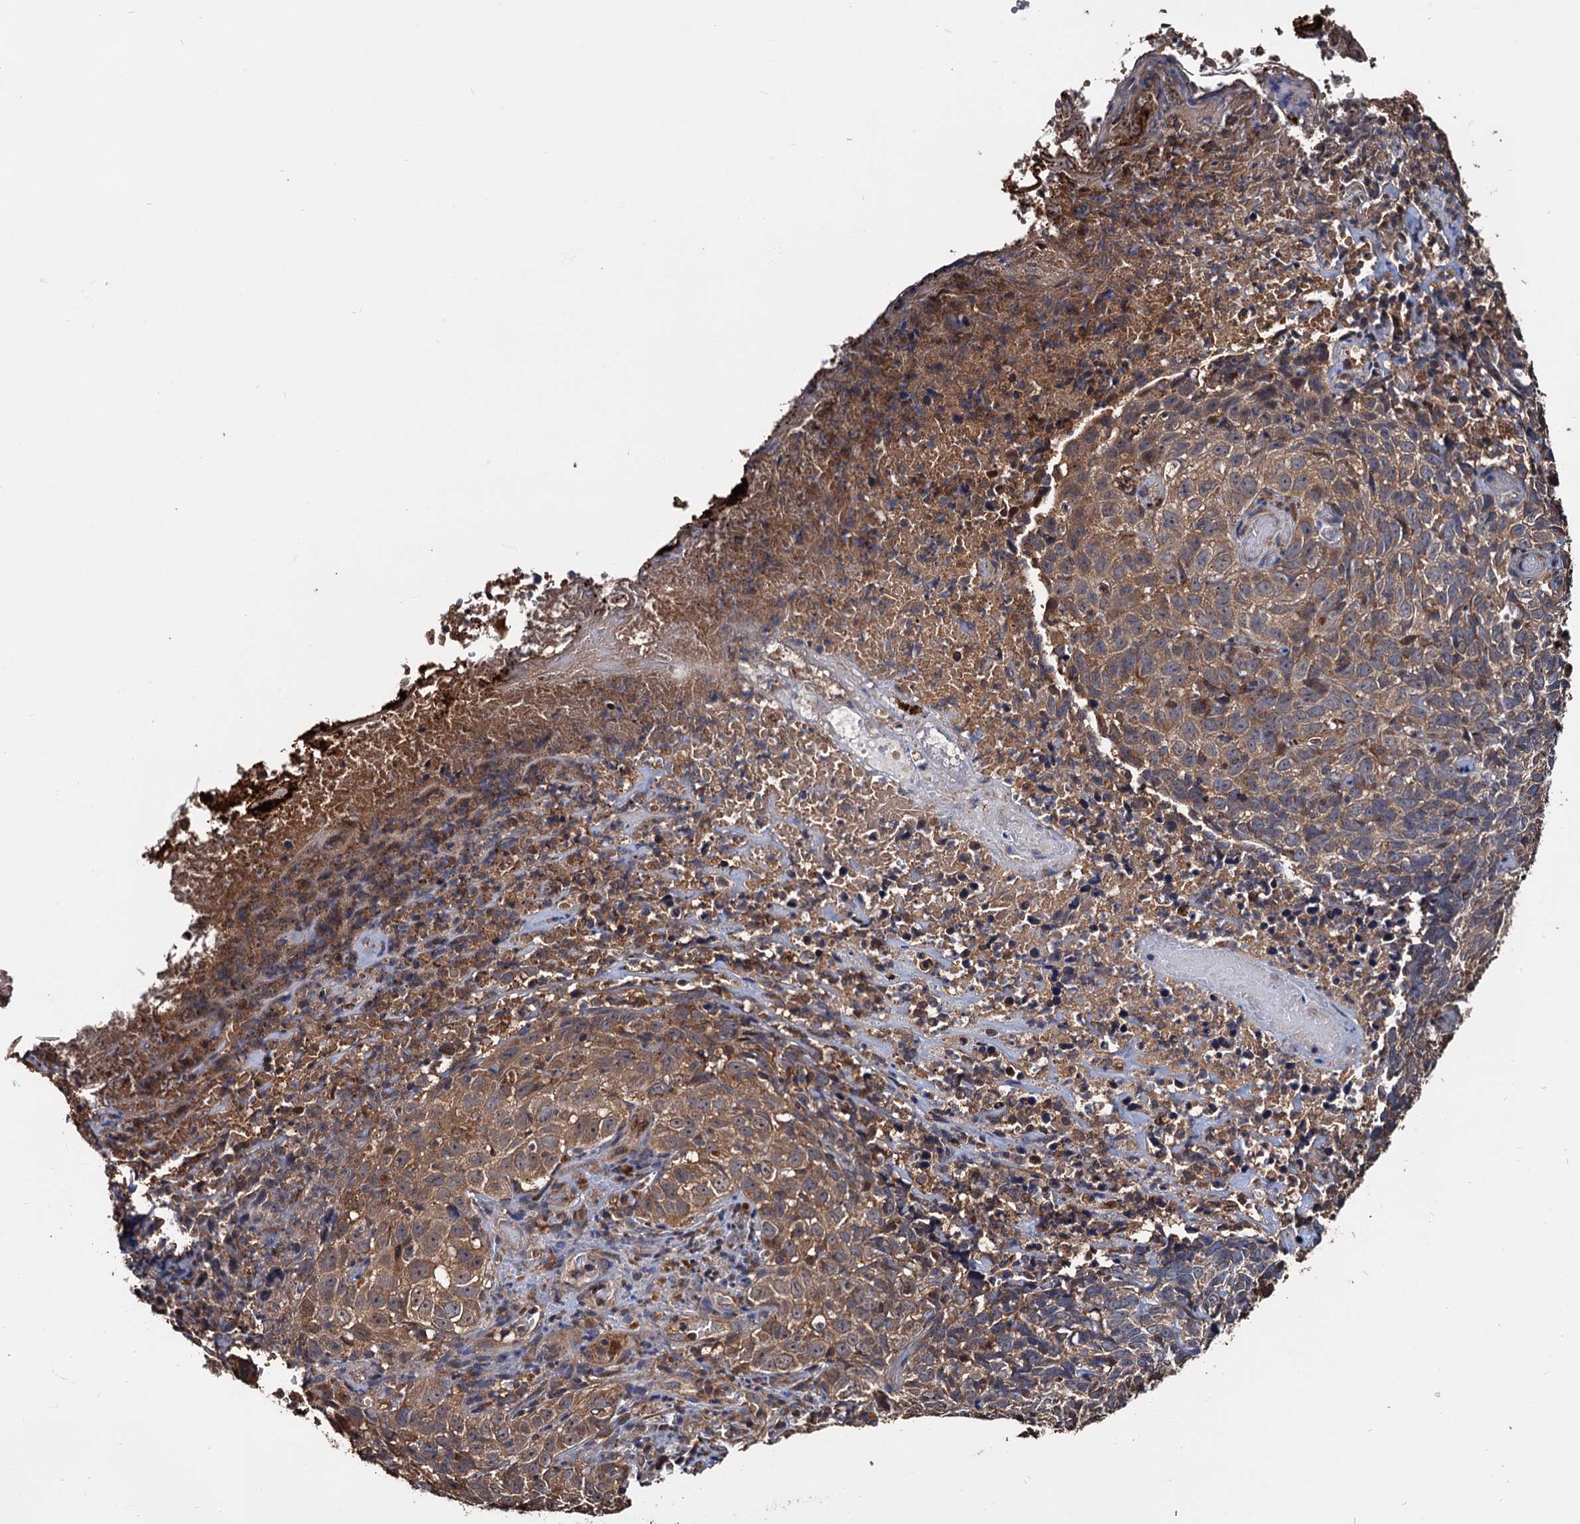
{"staining": {"intensity": "moderate", "quantity": ">75%", "location": "cytoplasmic/membranous"}, "tissue": "skin cancer", "cell_type": "Tumor cells", "image_type": "cancer", "snomed": [{"axis": "morphology", "description": "Basal cell carcinoma"}, {"axis": "topography", "description": "Skin"}], "caption": "About >75% of tumor cells in skin cancer (basal cell carcinoma) reveal moderate cytoplasmic/membranous protein expression as visualized by brown immunohistochemical staining.", "gene": "RGS11", "patient": {"sex": "female", "age": 84}}